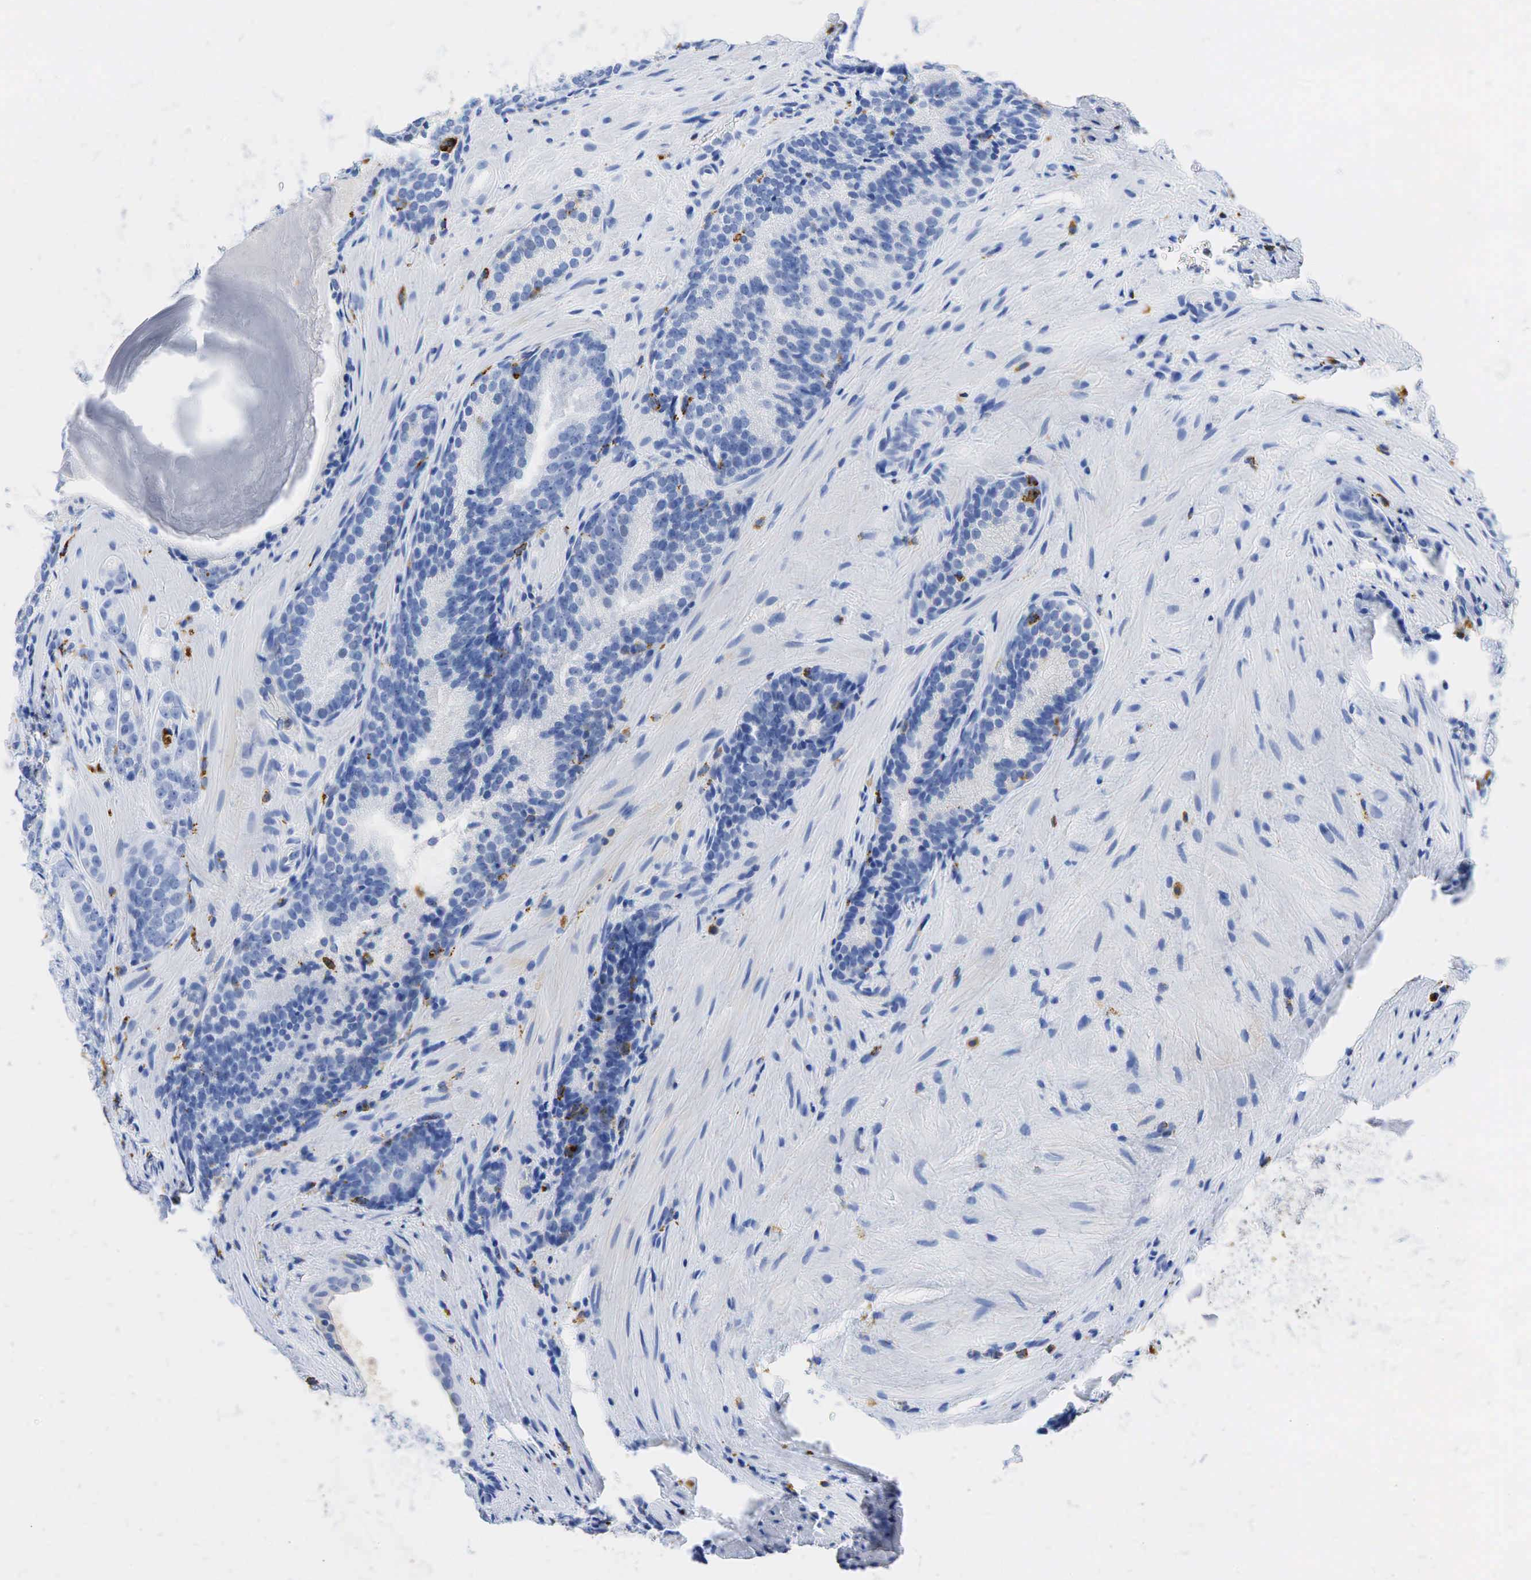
{"staining": {"intensity": "negative", "quantity": "none", "location": "none"}, "tissue": "prostate cancer", "cell_type": "Tumor cells", "image_type": "cancer", "snomed": [{"axis": "morphology", "description": "Adenocarcinoma, Medium grade"}, {"axis": "topography", "description": "Prostate"}], "caption": "The immunohistochemistry (IHC) histopathology image has no significant staining in tumor cells of prostate medium-grade adenocarcinoma tissue. (DAB (3,3'-diaminobenzidine) IHC with hematoxylin counter stain).", "gene": "CD68", "patient": {"sex": "male", "age": 60}}